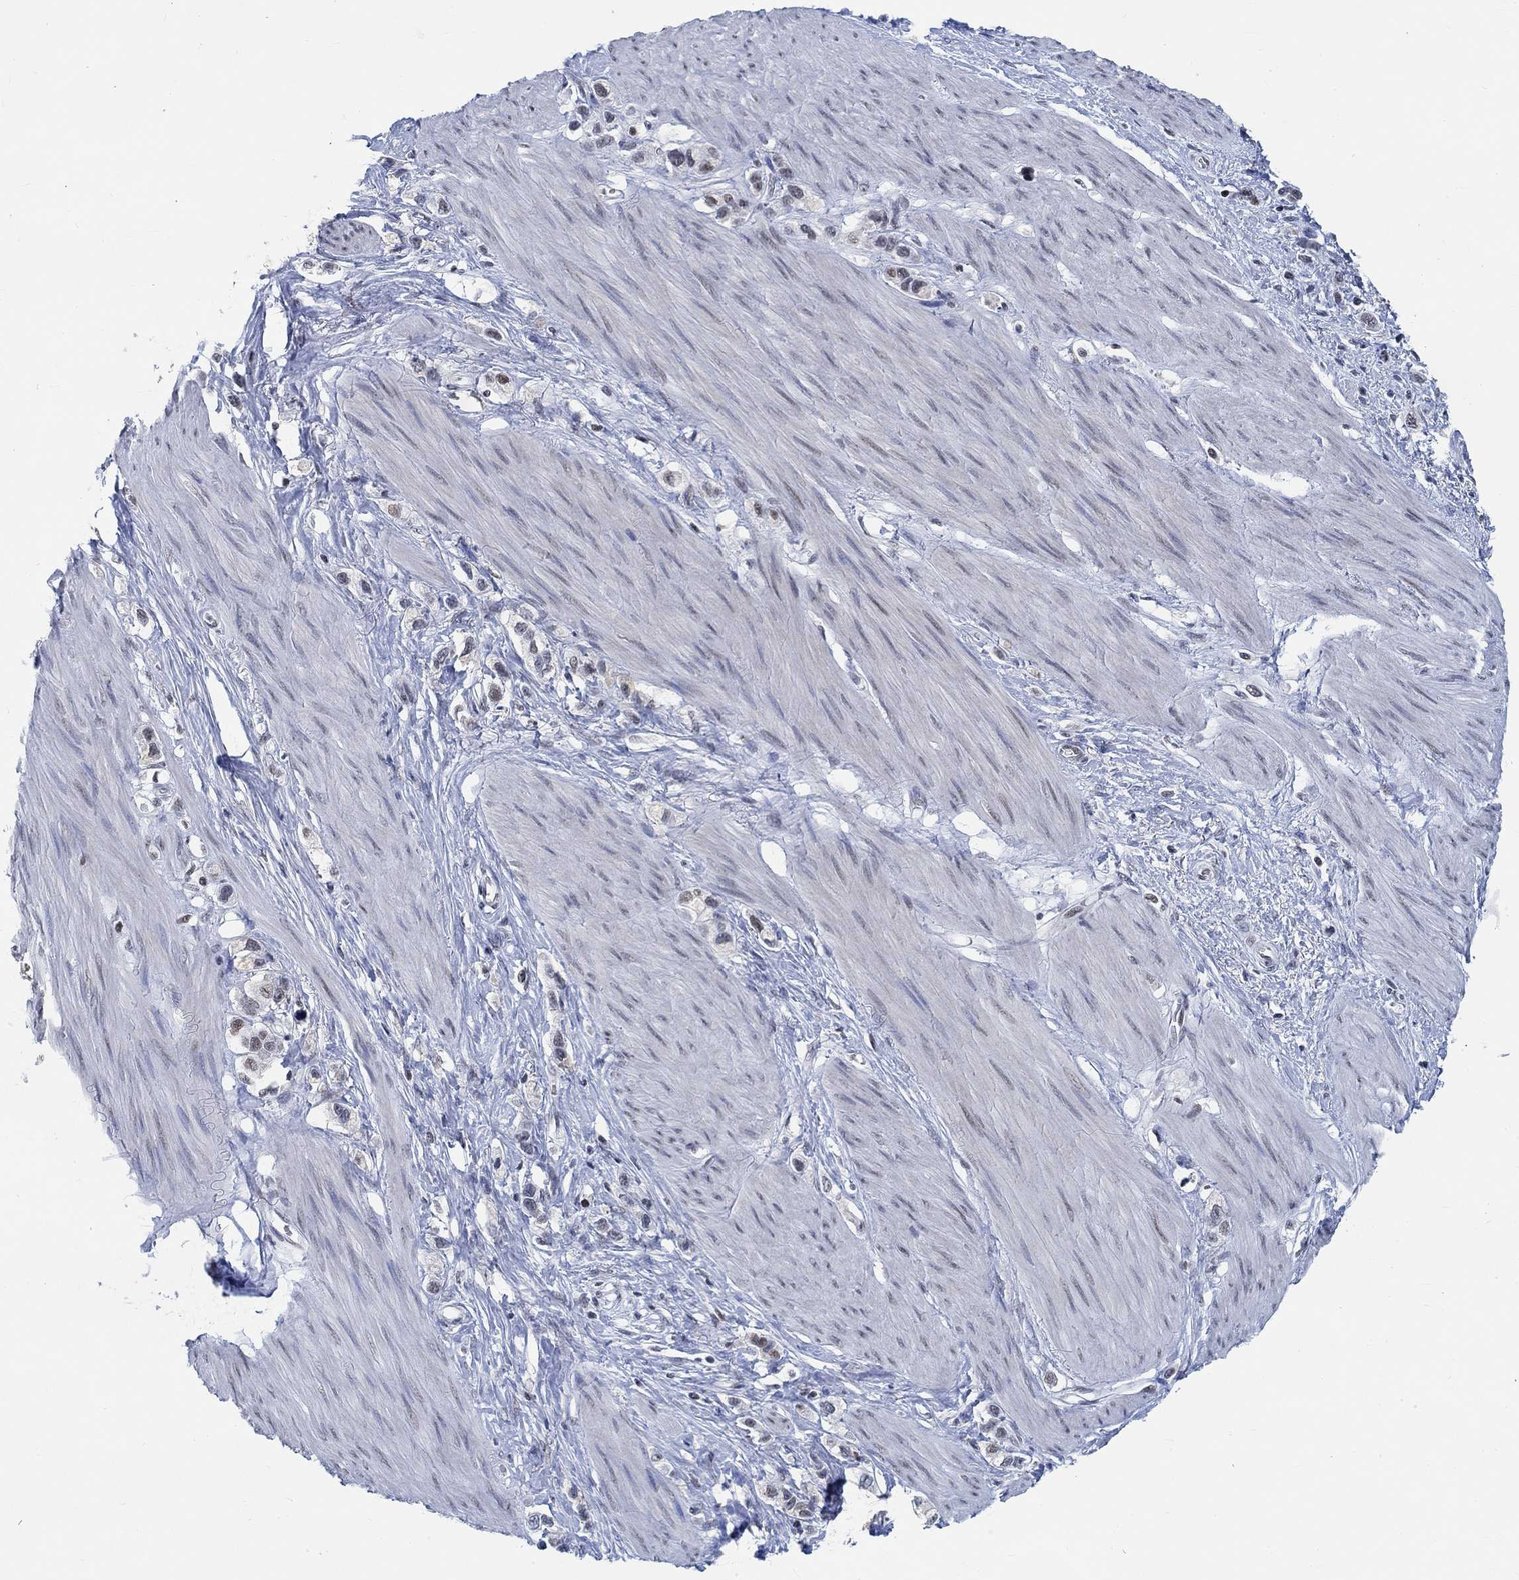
{"staining": {"intensity": "negative", "quantity": "none", "location": "none"}, "tissue": "stomach cancer", "cell_type": "Tumor cells", "image_type": "cancer", "snomed": [{"axis": "morphology", "description": "Normal tissue, NOS"}, {"axis": "morphology", "description": "Adenocarcinoma, NOS"}, {"axis": "morphology", "description": "Adenocarcinoma, High grade"}, {"axis": "topography", "description": "Stomach, upper"}, {"axis": "topography", "description": "Stomach"}], "caption": "An immunohistochemistry histopathology image of stomach cancer (adenocarcinoma) is shown. There is no staining in tumor cells of stomach cancer (adenocarcinoma). (IHC, brightfield microscopy, high magnification).", "gene": "KCNH8", "patient": {"sex": "female", "age": 65}}